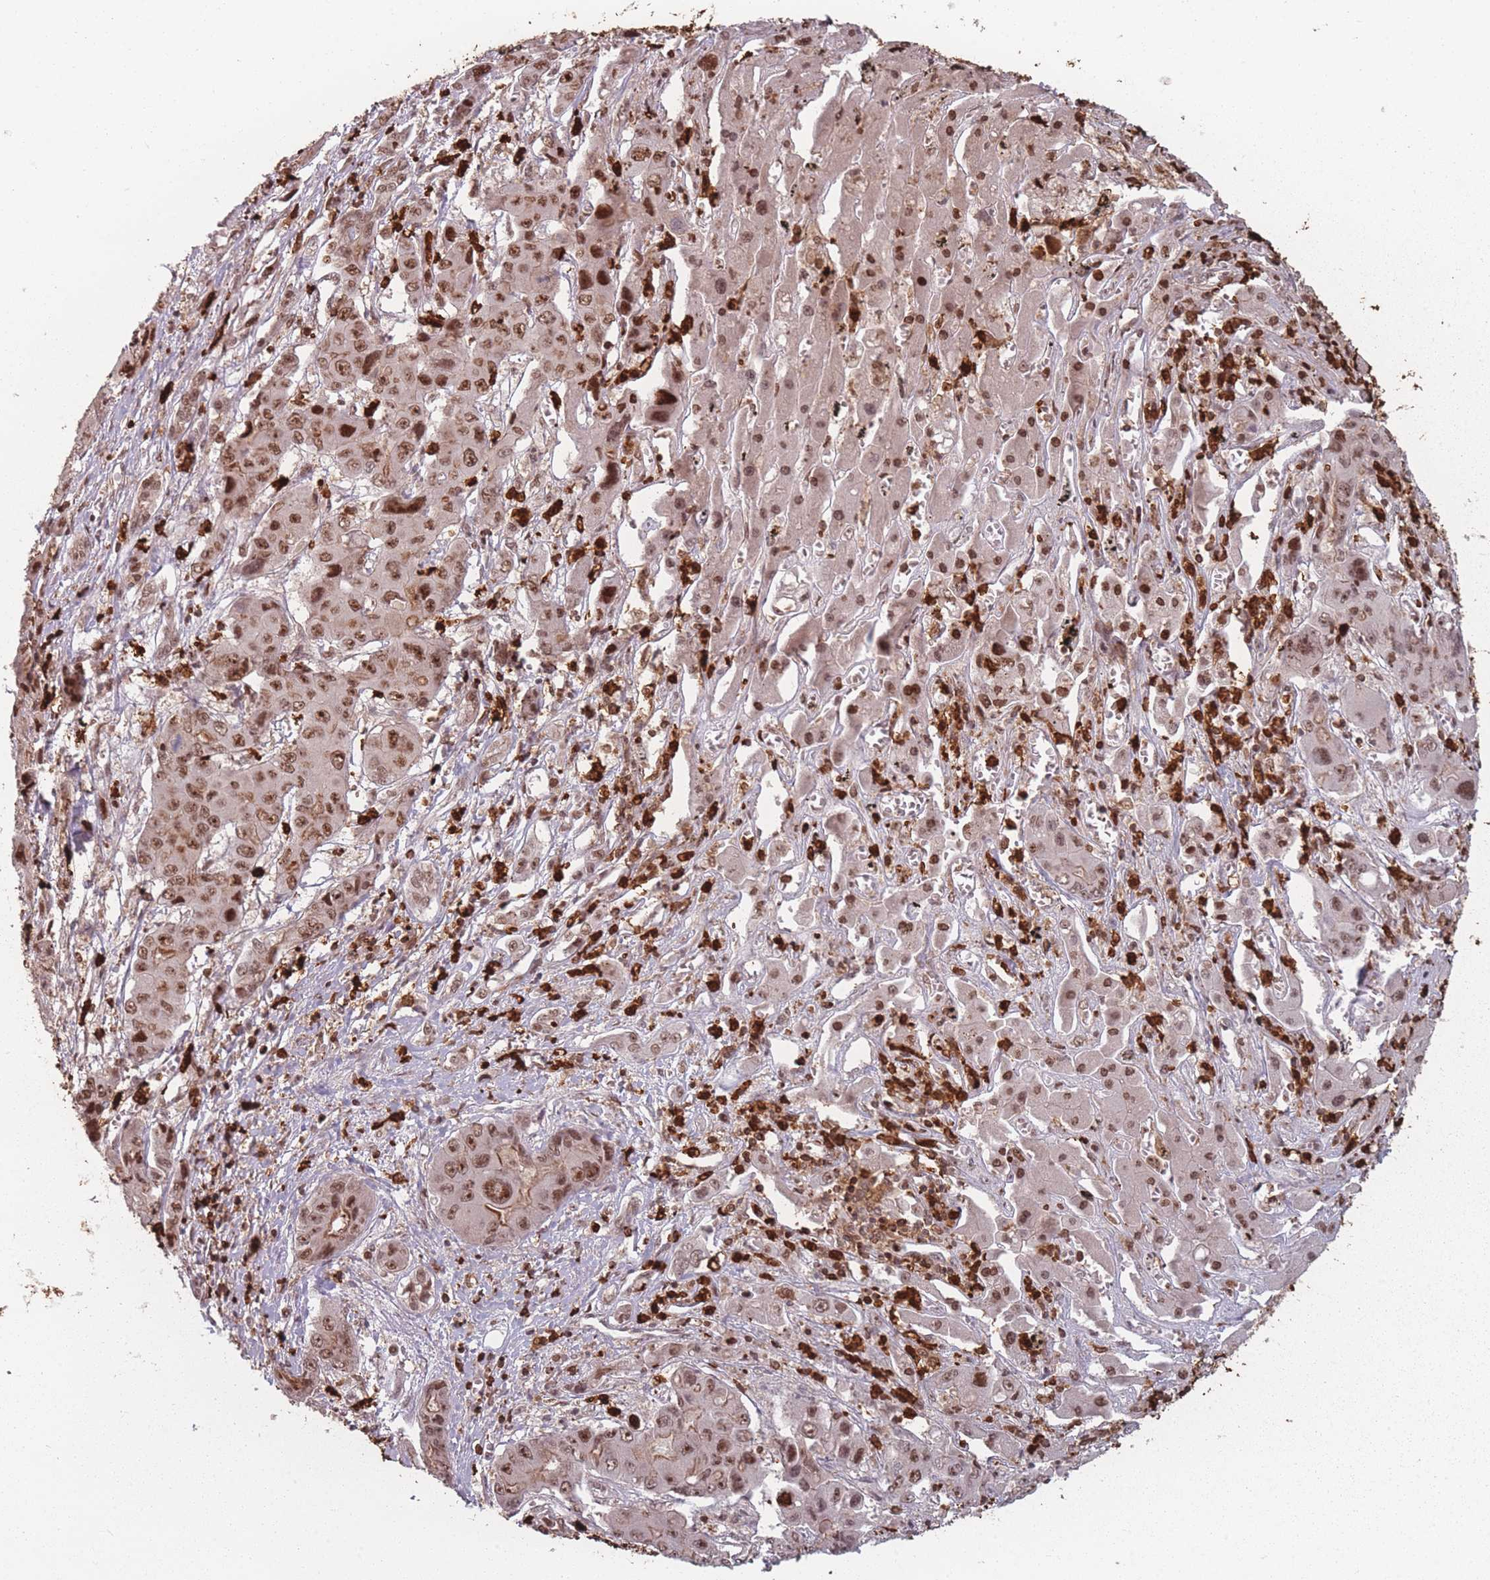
{"staining": {"intensity": "moderate", "quantity": ">75%", "location": "nuclear"}, "tissue": "liver cancer", "cell_type": "Tumor cells", "image_type": "cancer", "snomed": [{"axis": "morphology", "description": "Cholangiocarcinoma"}, {"axis": "topography", "description": "Liver"}], "caption": "The histopathology image displays staining of liver cancer (cholangiocarcinoma), revealing moderate nuclear protein staining (brown color) within tumor cells.", "gene": "WDR55", "patient": {"sex": "male", "age": 67}}